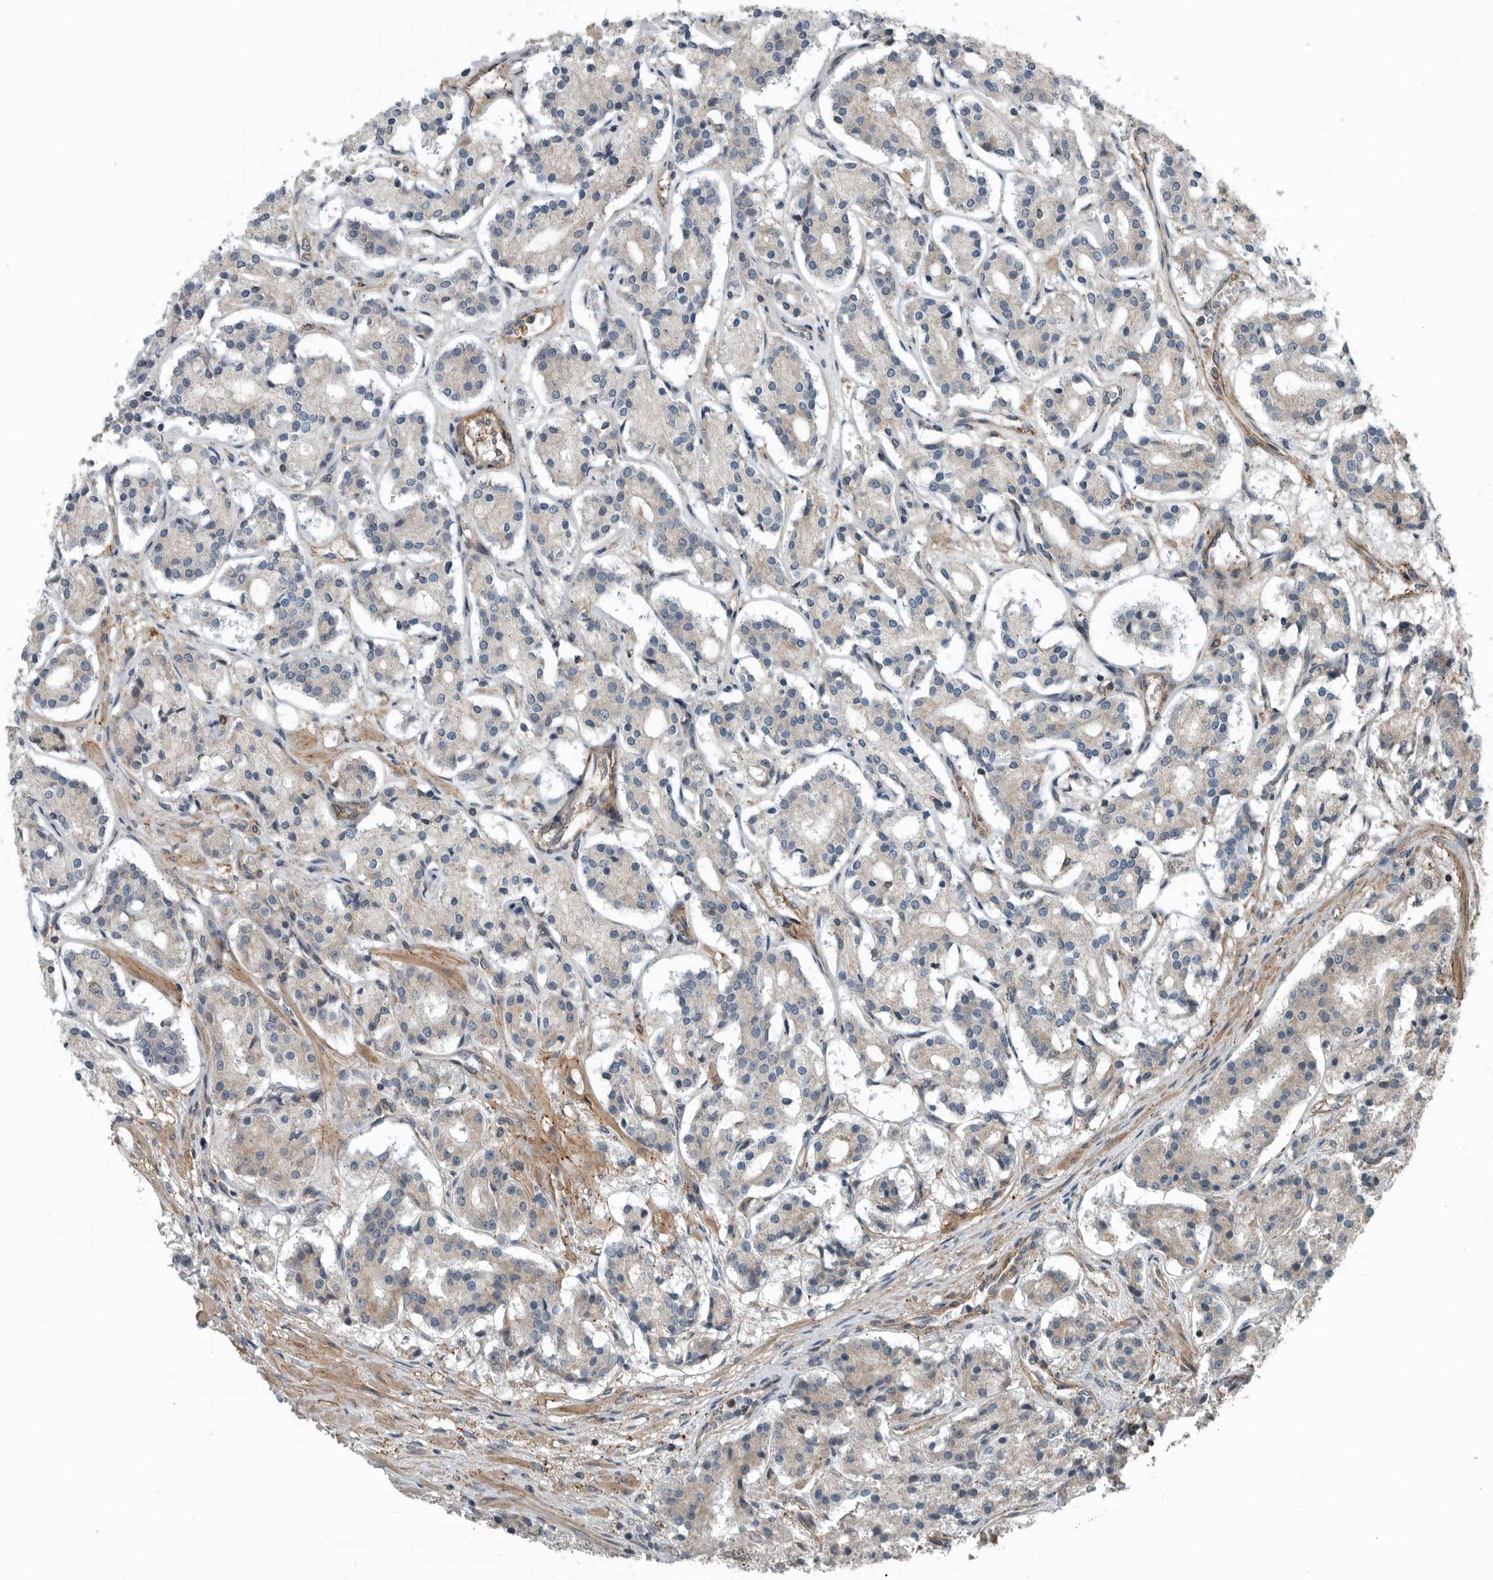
{"staining": {"intensity": "weak", "quantity": "<25%", "location": "cytoplasmic/membranous"}, "tissue": "prostate cancer", "cell_type": "Tumor cells", "image_type": "cancer", "snomed": [{"axis": "morphology", "description": "Adenocarcinoma, High grade"}, {"axis": "topography", "description": "Prostate"}], "caption": "An immunohistochemistry photomicrograph of prostate high-grade adenocarcinoma is shown. There is no staining in tumor cells of prostate high-grade adenocarcinoma. Nuclei are stained in blue.", "gene": "AMFR", "patient": {"sex": "male", "age": 60}}